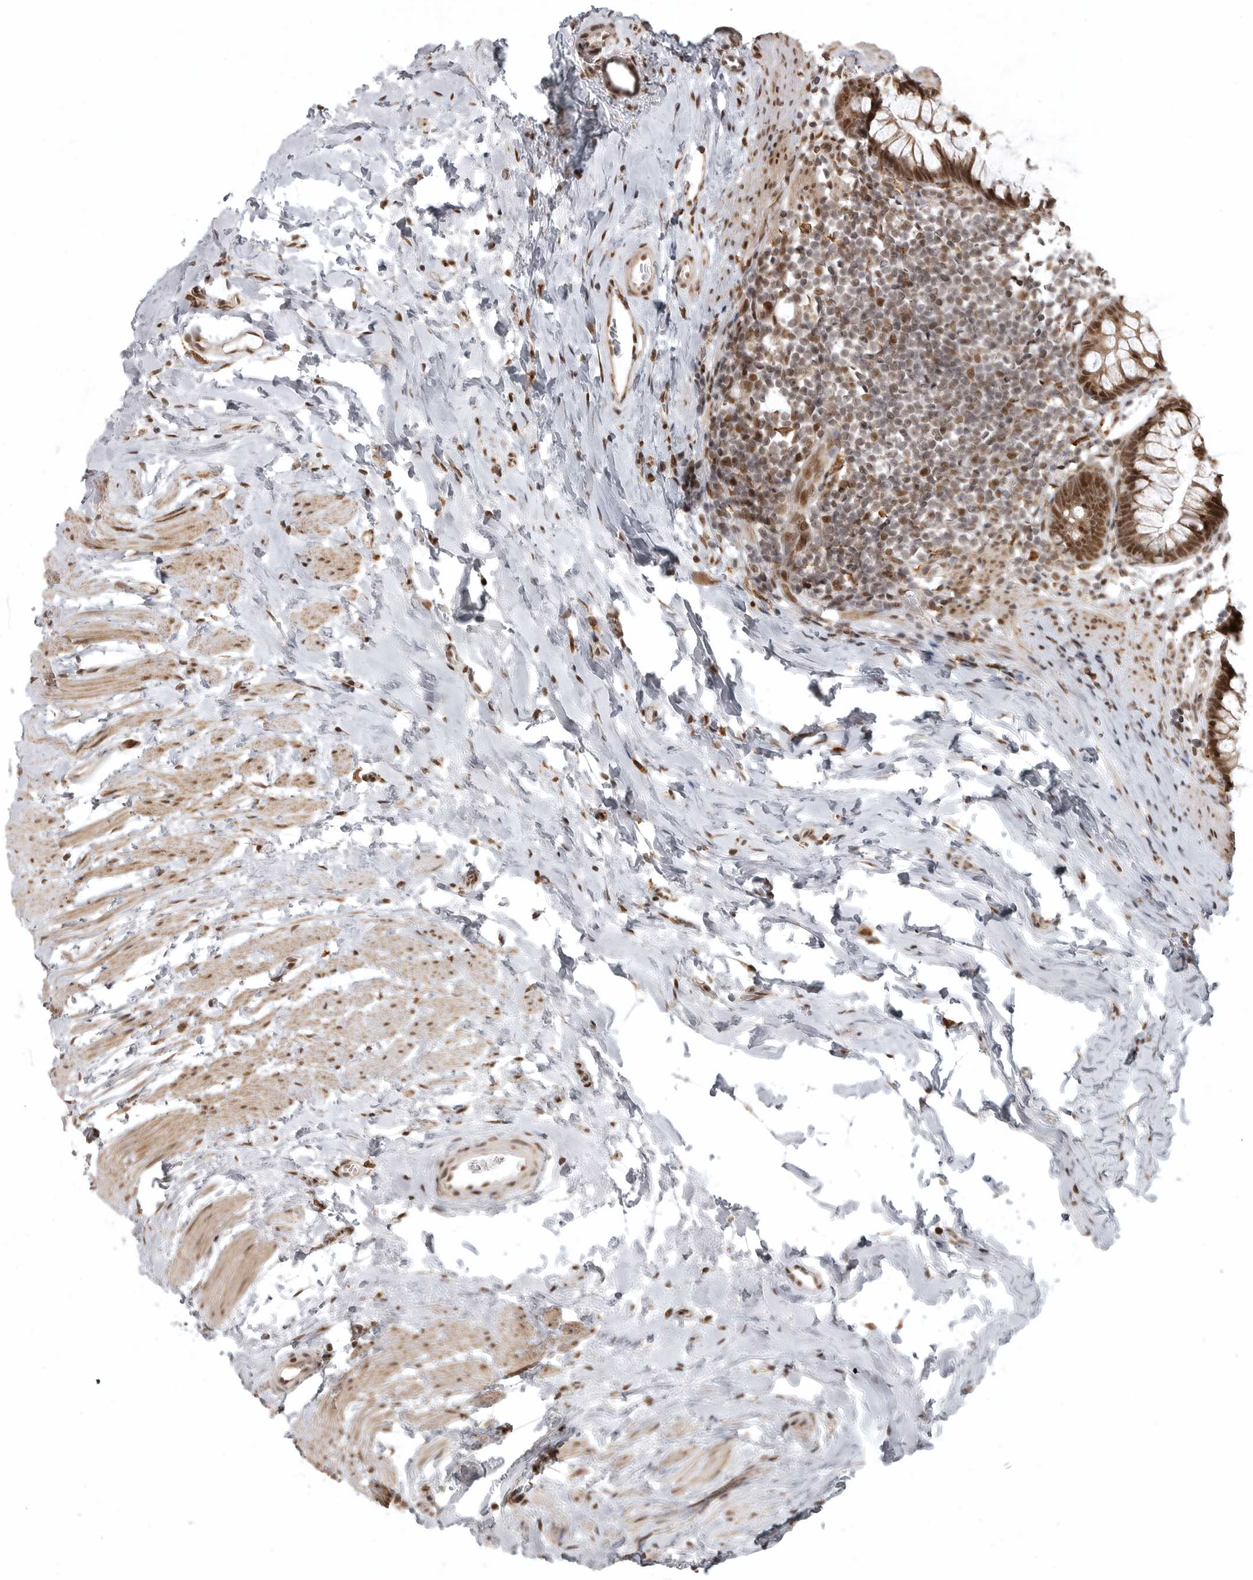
{"staining": {"intensity": "moderate", "quantity": ">75%", "location": "nuclear"}, "tissue": "colon", "cell_type": "Endothelial cells", "image_type": "normal", "snomed": [{"axis": "morphology", "description": "Normal tissue, NOS"}, {"axis": "topography", "description": "Colon"}], "caption": "Immunohistochemical staining of benign human colon shows medium levels of moderate nuclear staining in approximately >75% of endothelial cells. The protein of interest is stained brown, and the nuclei are stained in blue (DAB (3,3'-diaminobenzidine) IHC with brightfield microscopy, high magnification).", "gene": "ISG20L2", "patient": {"sex": "female", "age": 62}}